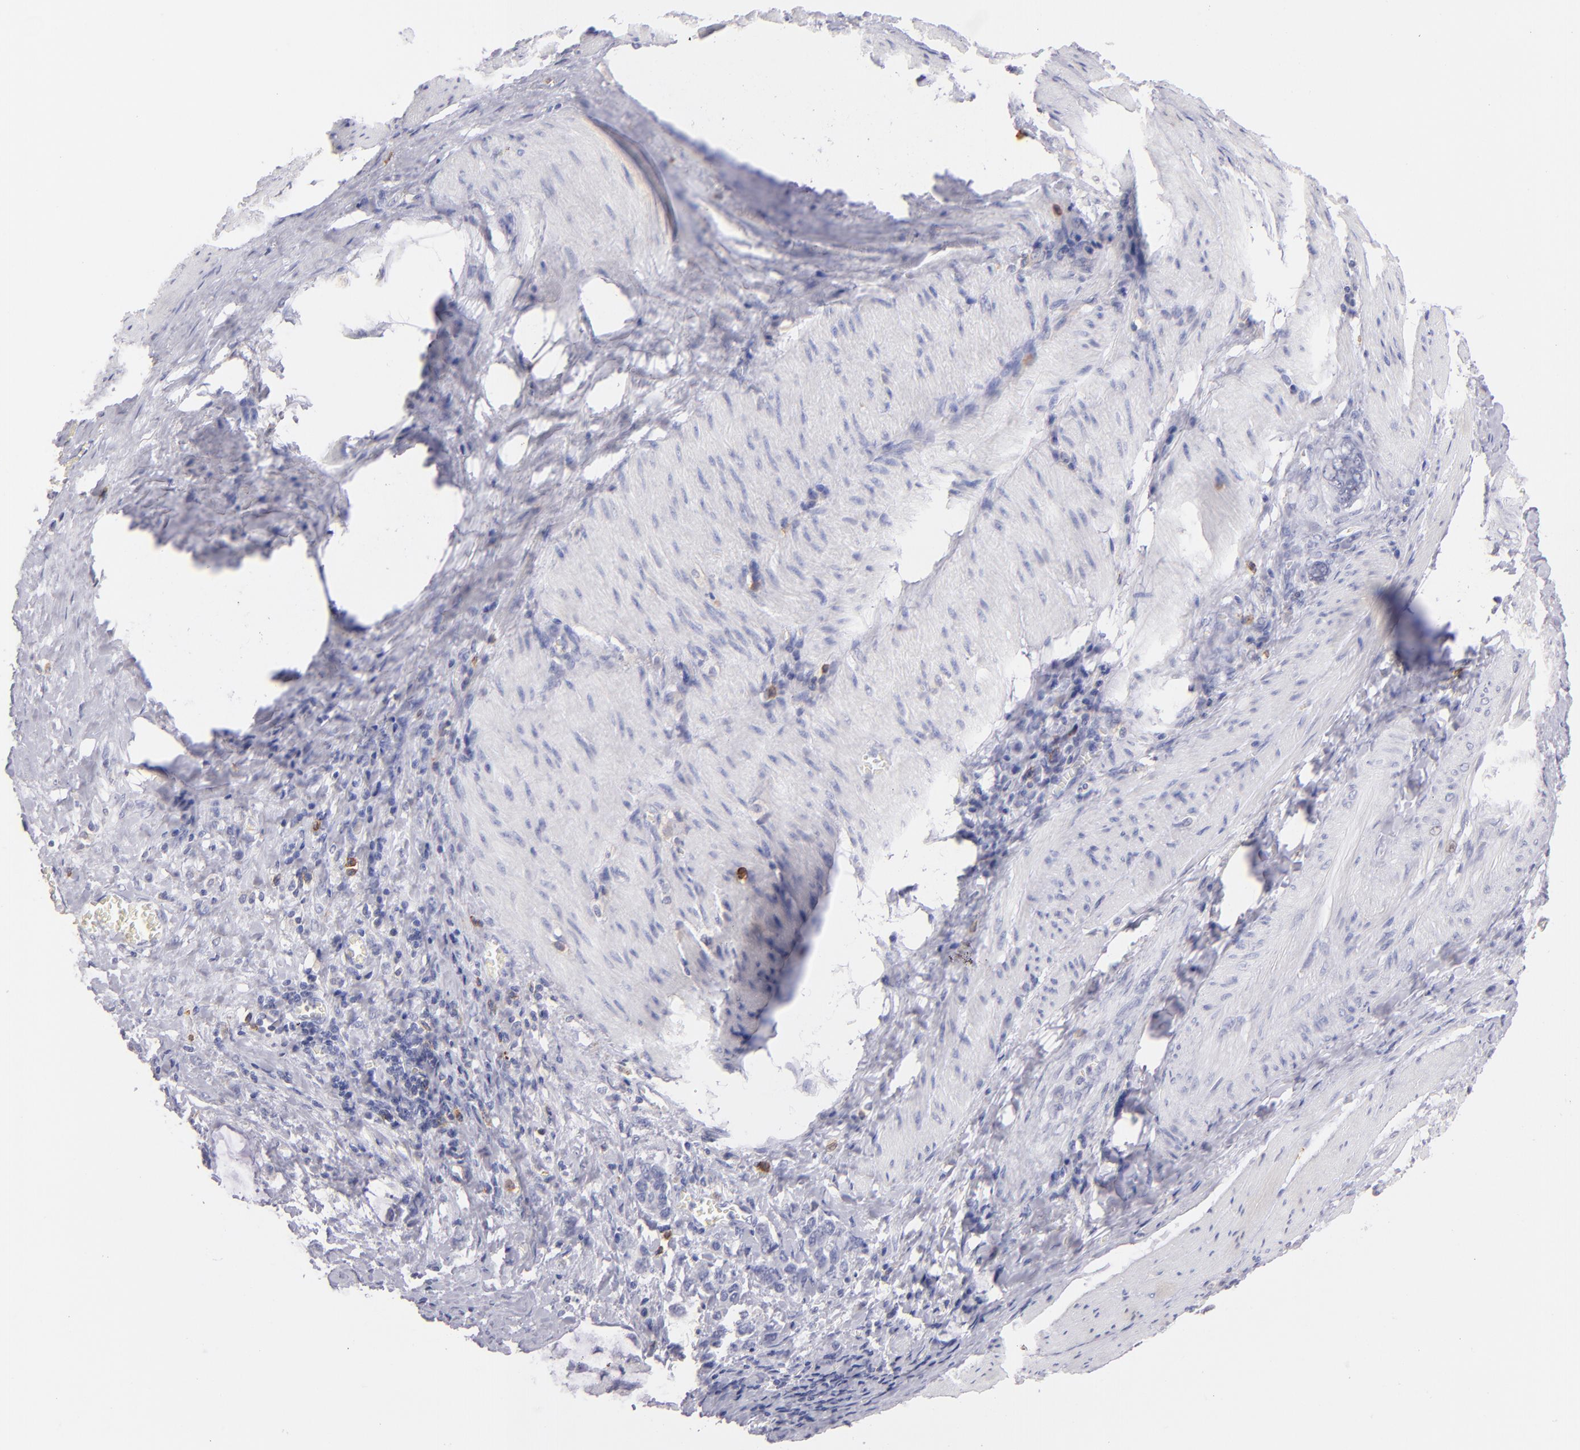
{"staining": {"intensity": "negative", "quantity": "none", "location": "none"}, "tissue": "stomach cancer", "cell_type": "Tumor cells", "image_type": "cancer", "snomed": [{"axis": "morphology", "description": "Adenocarcinoma, NOS"}, {"axis": "topography", "description": "Stomach"}], "caption": "There is no significant staining in tumor cells of adenocarcinoma (stomach).", "gene": "IL2RA", "patient": {"sex": "male", "age": 78}}